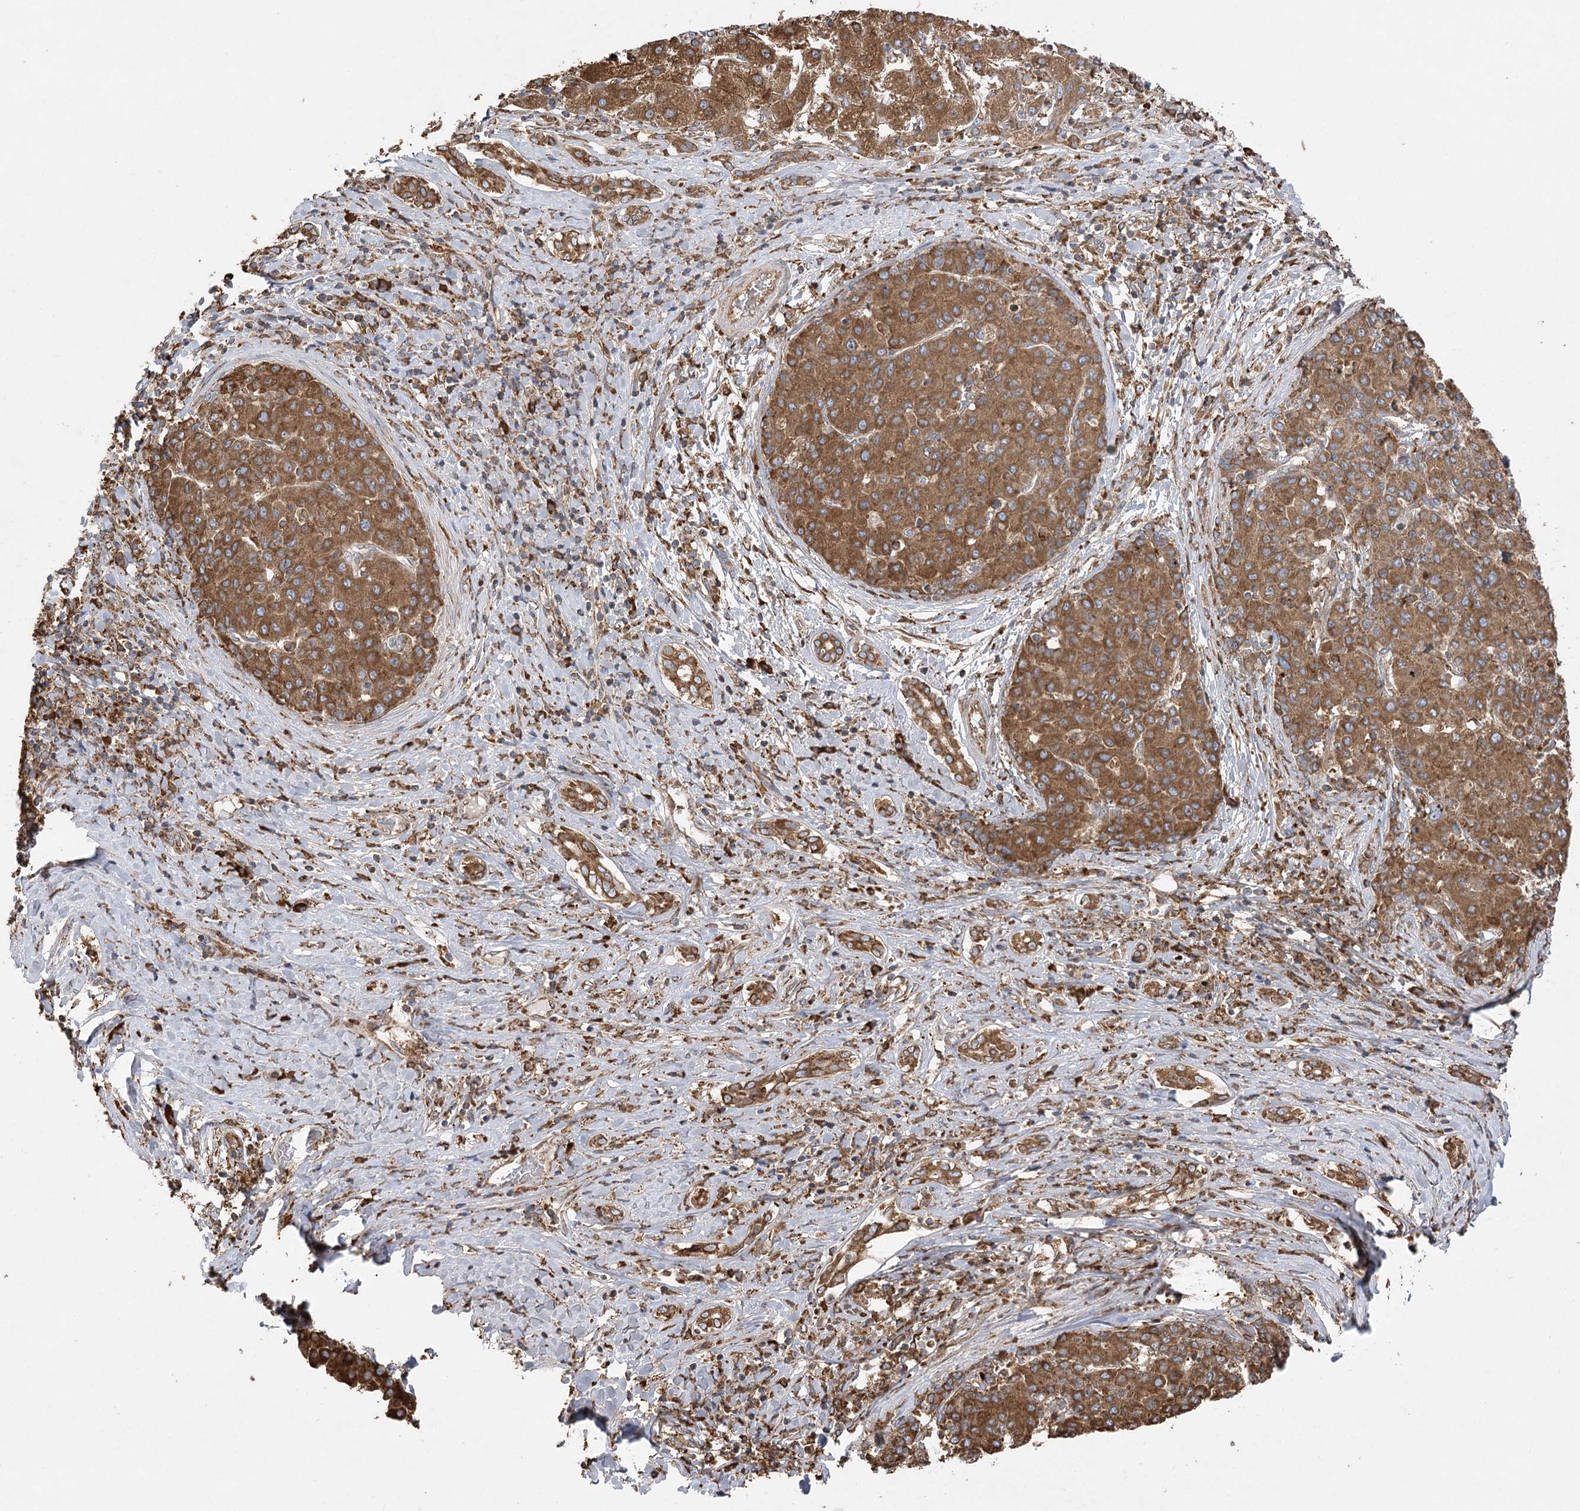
{"staining": {"intensity": "strong", "quantity": ">75%", "location": "cytoplasmic/membranous"}, "tissue": "liver cancer", "cell_type": "Tumor cells", "image_type": "cancer", "snomed": [{"axis": "morphology", "description": "Carcinoma, Hepatocellular, NOS"}, {"axis": "topography", "description": "Liver"}], "caption": "A brown stain shows strong cytoplasmic/membranous staining of a protein in human liver cancer tumor cells.", "gene": "ACAP2", "patient": {"sex": "male", "age": 65}}